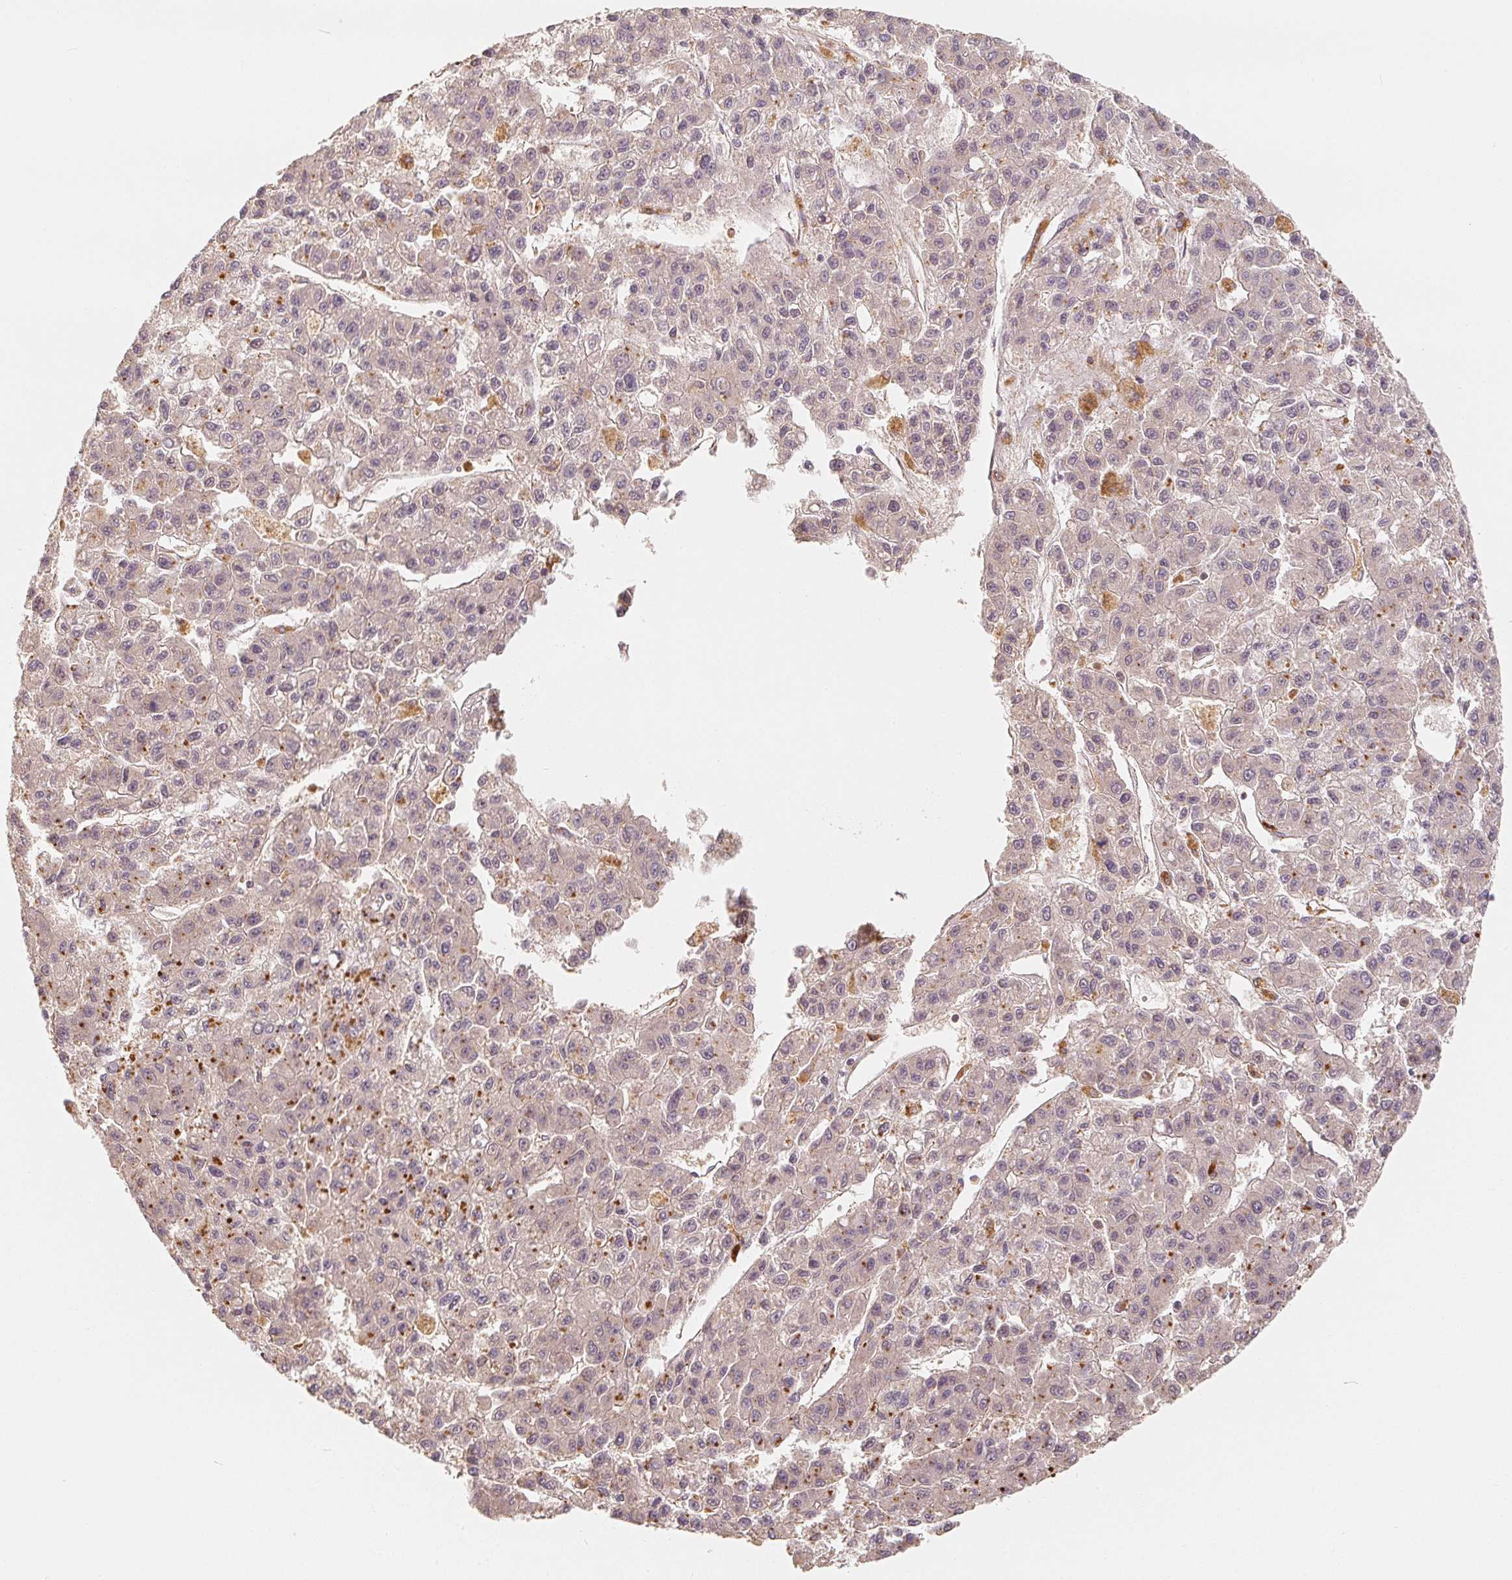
{"staining": {"intensity": "negative", "quantity": "none", "location": "none"}, "tissue": "liver cancer", "cell_type": "Tumor cells", "image_type": "cancer", "snomed": [{"axis": "morphology", "description": "Carcinoma, Hepatocellular, NOS"}, {"axis": "topography", "description": "Liver"}], "caption": "Tumor cells are negative for brown protein staining in liver hepatocellular carcinoma.", "gene": "GUSB", "patient": {"sex": "male", "age": 70}}